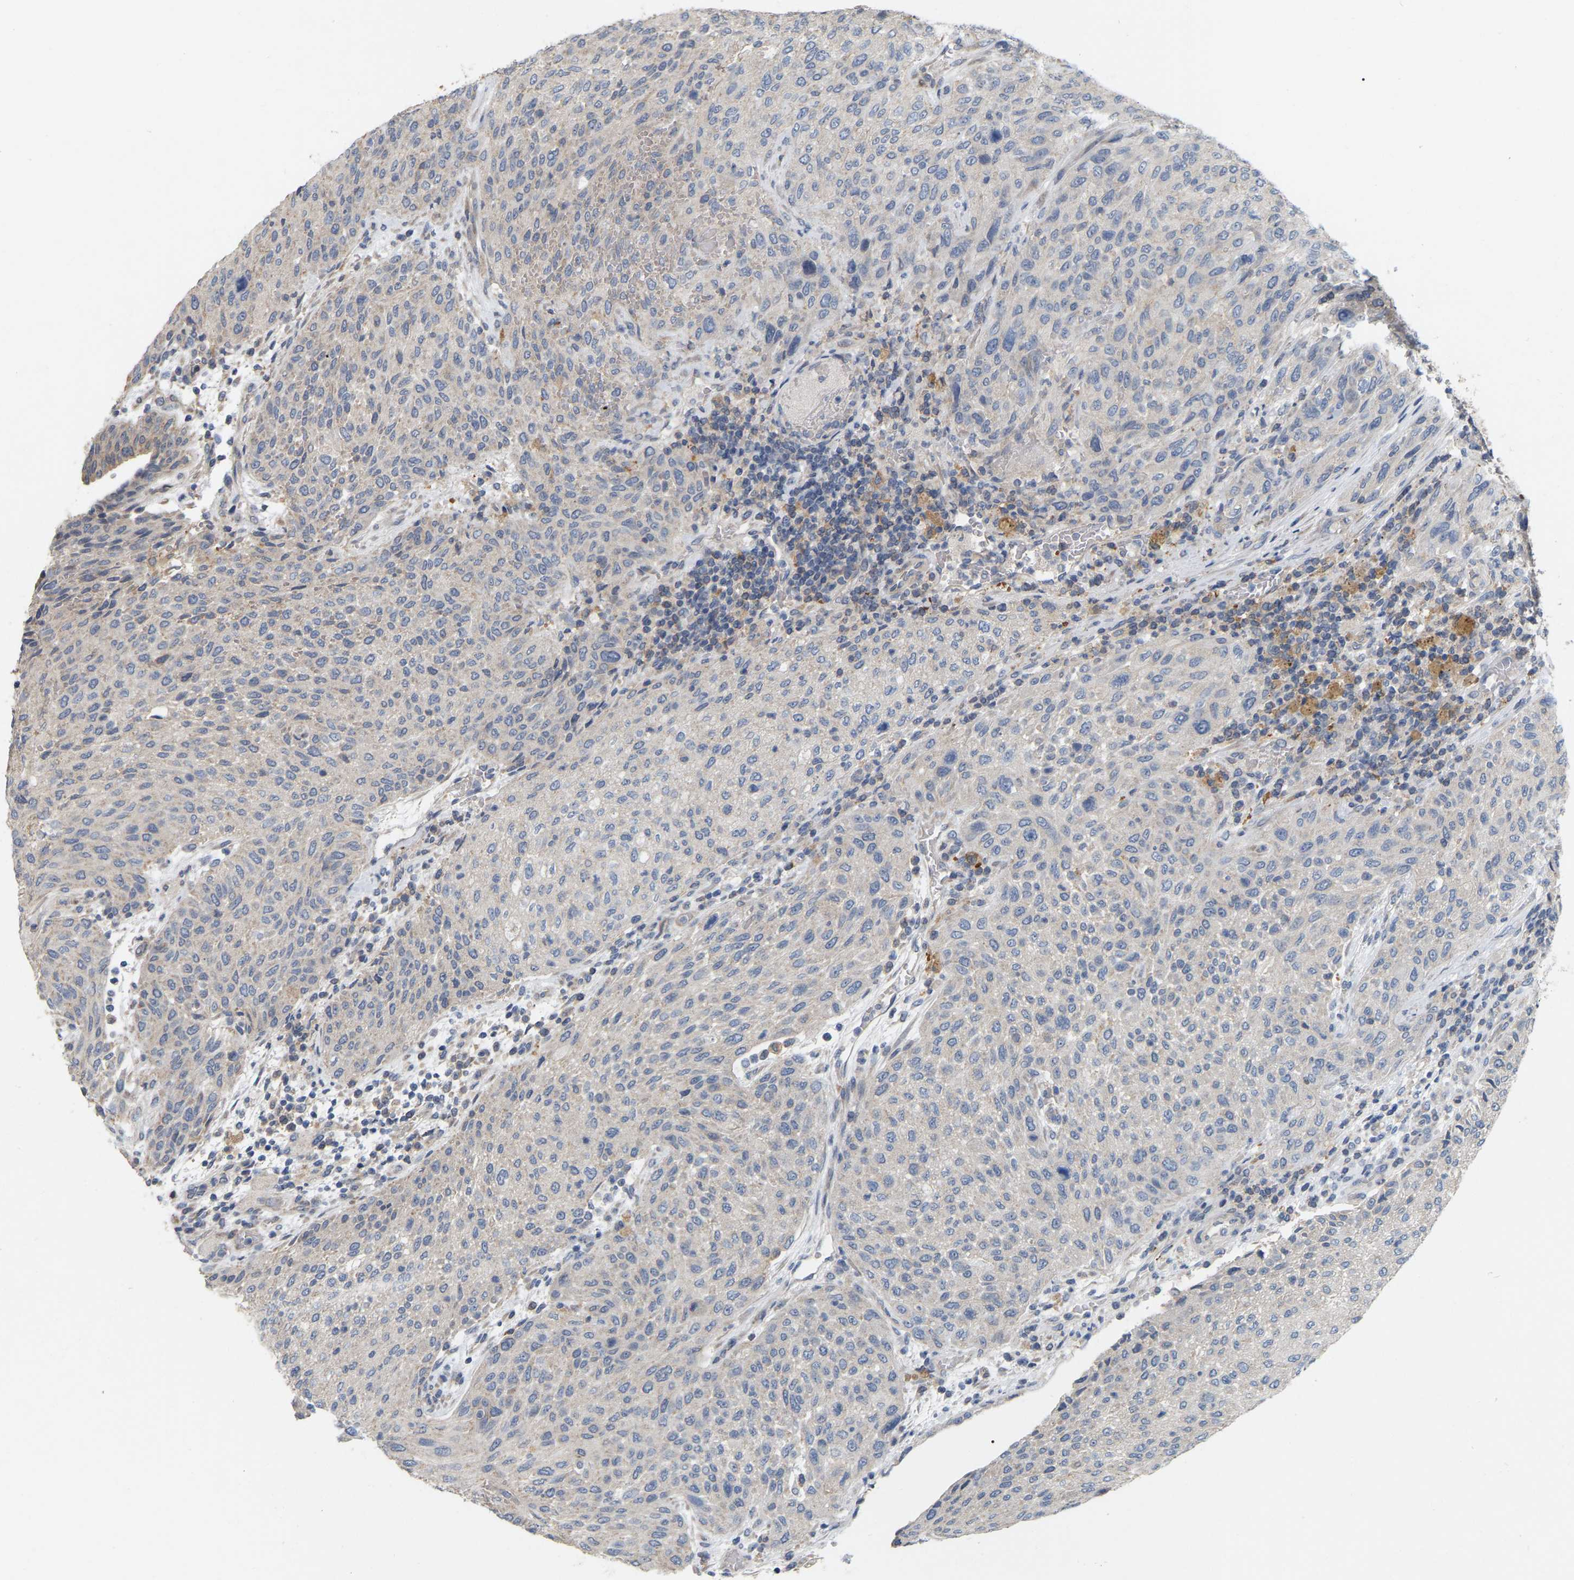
{"staining": {"intensity": "negative", "quantity": "none", "location": "none"}, "tissue": "urothelial cancer", "cell_type": "Tumor cells", "image_type": "cancer", "snomed": [{"axis": "morphology", "description": "Urothelial carcinoma, Low grade"}, {"axis": "morphology", "description": "Urothelial carcinoma, High grade"}, {"axis": "topography", "description": "Urinary bladder"}], "caption": "Histopathology image shows no significant protein staining in tumor cells of urothelial carcinoma (low-grade). (Stains: DAB (3,3'-diaminobenzidine) immunohistochemistry with hematoxylin counter stain, Microscopy: brightfield microscopy at high magnification).", "gene": "SSH1", "patient": {"sex": "male", "age": 35}}